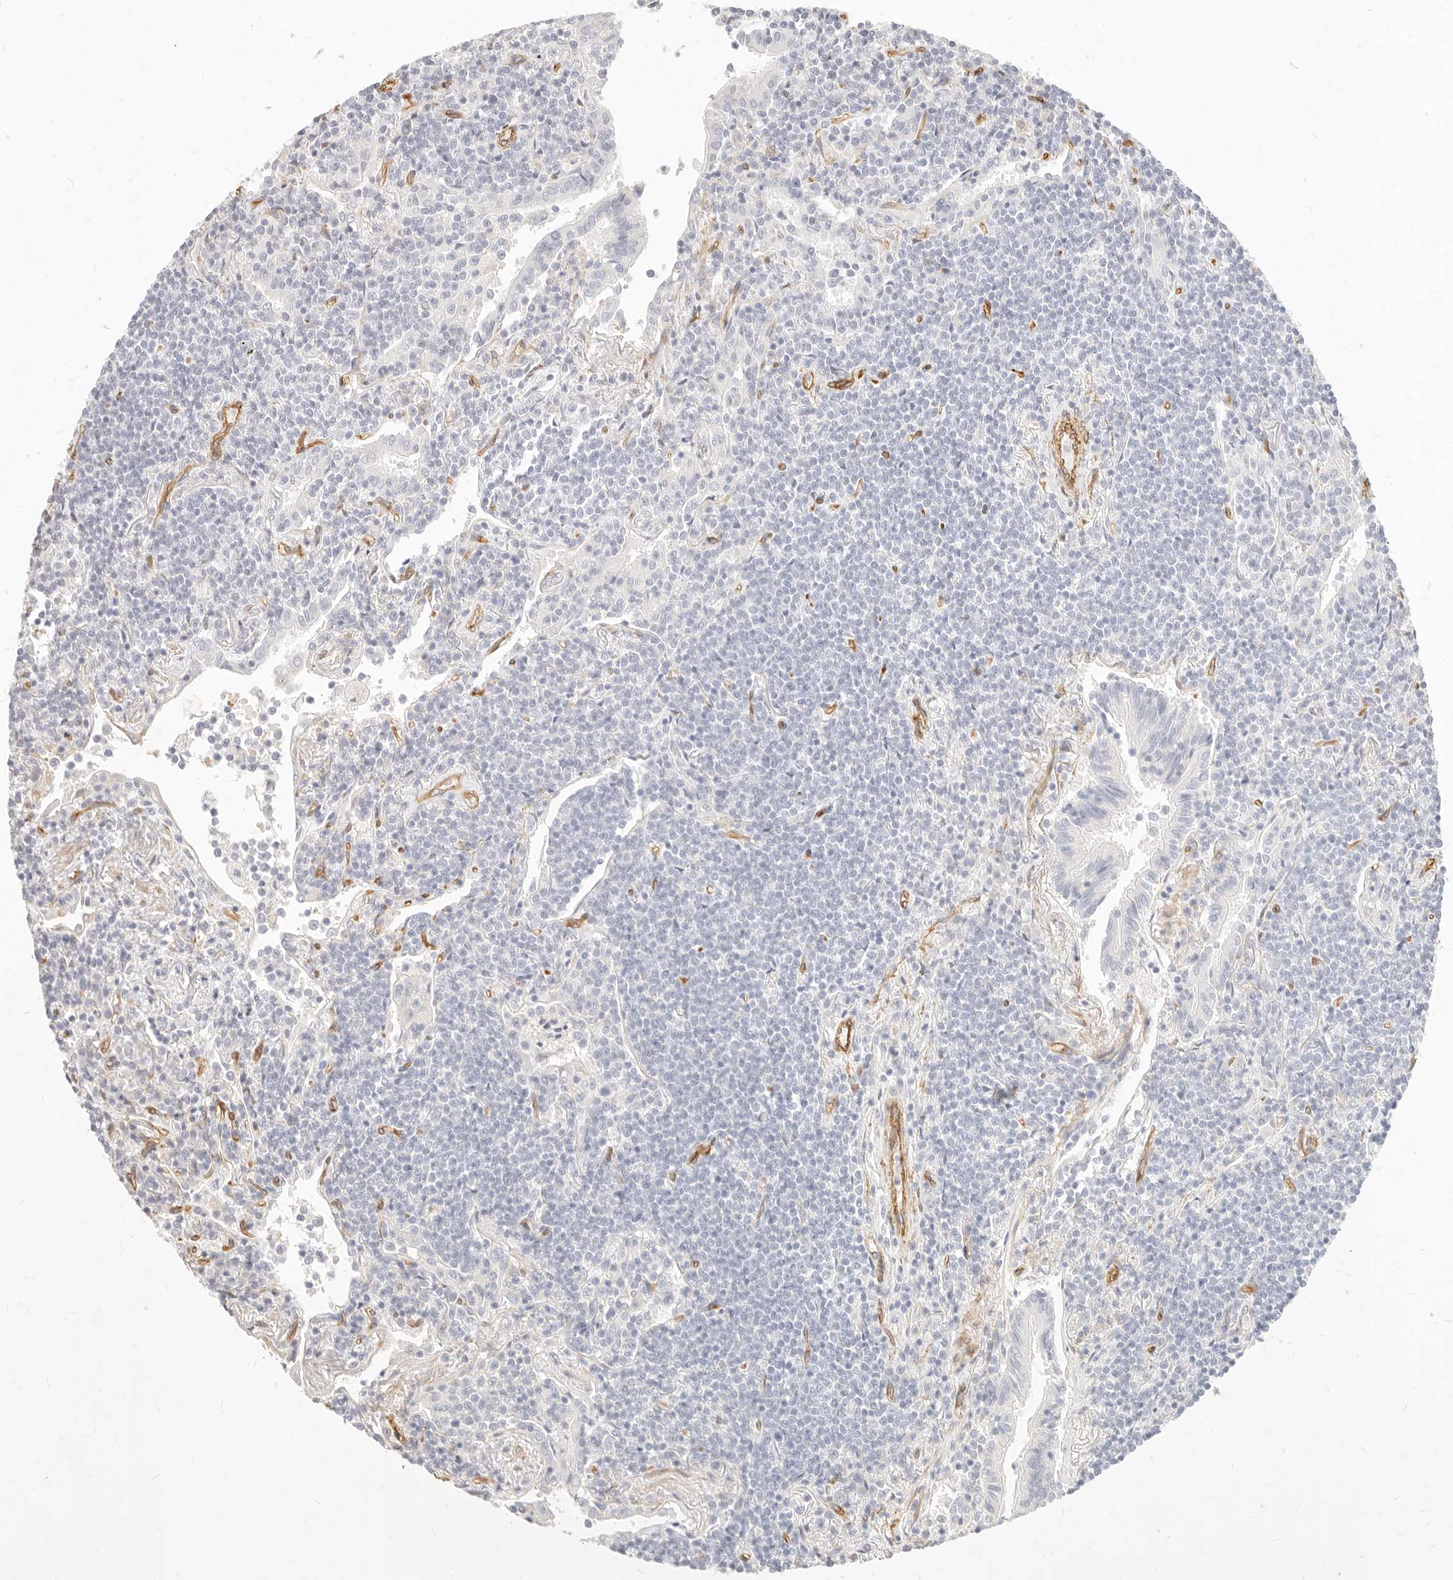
{"staining": {"intensity": "negative", "quantity": "none", "location": "none"}, "tissue": "lymphoma", "cell_type": "Tumor cells", "image_type": "cancer", "snomed": [{"axis": "morphology", "description": "Malignant lymphoma, non-Hodgkin's type, Low grade"}, {"axis": "topography", "description": "Lung"}], "caption": "Immunohistochemical staining of human lymphoma shows no significant expression in tumor cells.", "gene": "NUS1", "patient": {"sex": "female", "age": 71}}